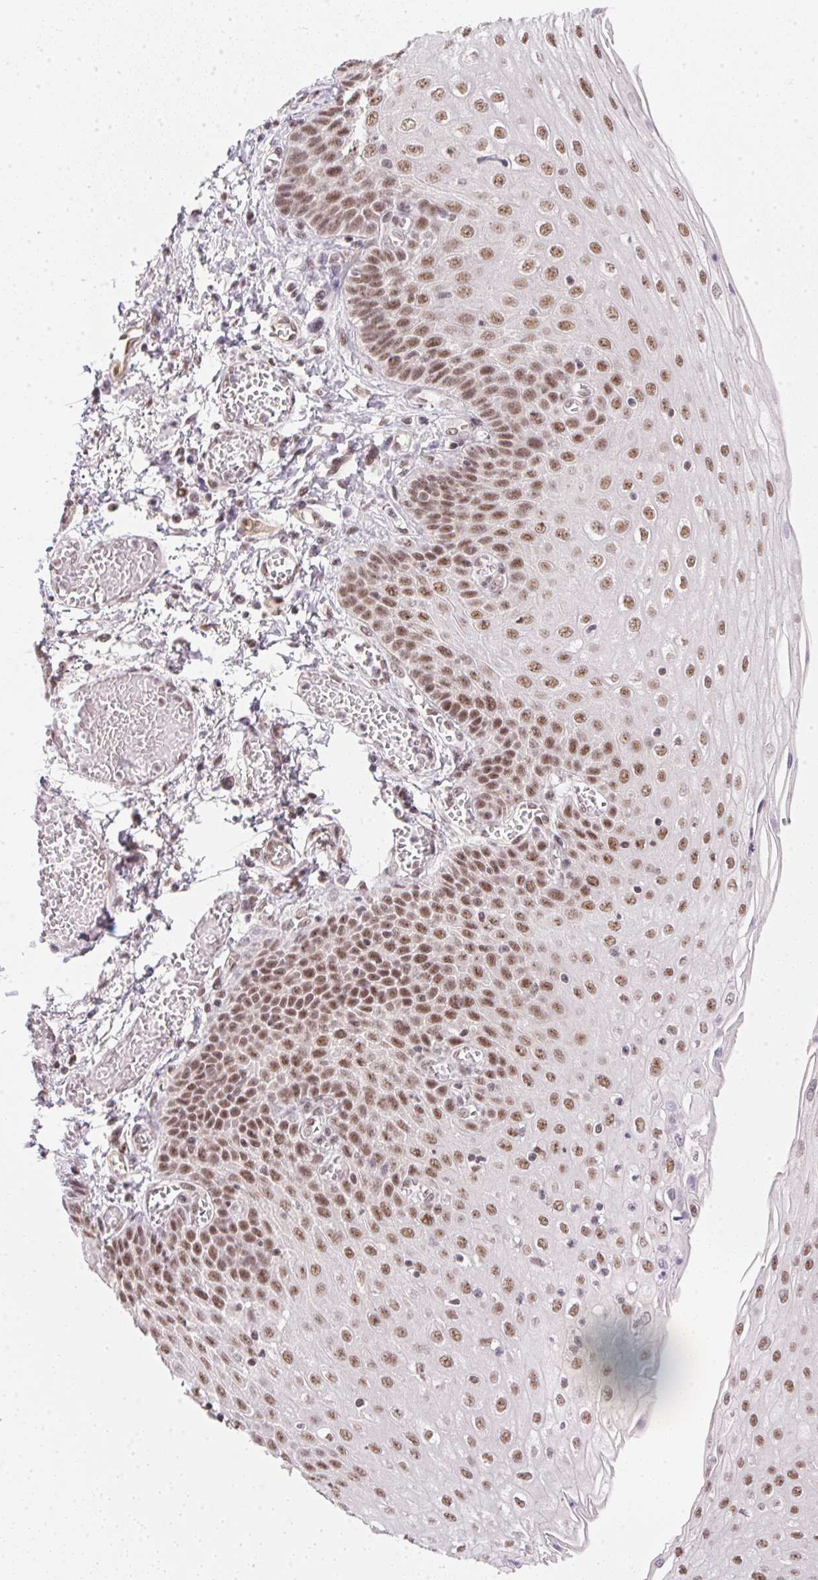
{"staining": {"intensity": "moderate", "quantity": ">75%", "location": "nuclear"}, "tissue": "esophagus", "cell_type": "Squamous epithelial cells", "image_type": "normal", "snomed": [{"axis": "morphology", "description": "Normal tissue, NOS"}, {"axis": "morphology", "description": "Adenocarcinoma, NOS"}, {"axis": "topography", "description": "Esophagus"}], "caption": "IHC photomicrograph of unremarkable esophagus: esophagus stained using IHC reveals medium levels of moderate protein expression localized specifically in the nuclear of squamous epithelial cells, appearing as a nuclear brown color.", "gene": "SRSF7", "patient": {"sex": "male", "age": 81}}